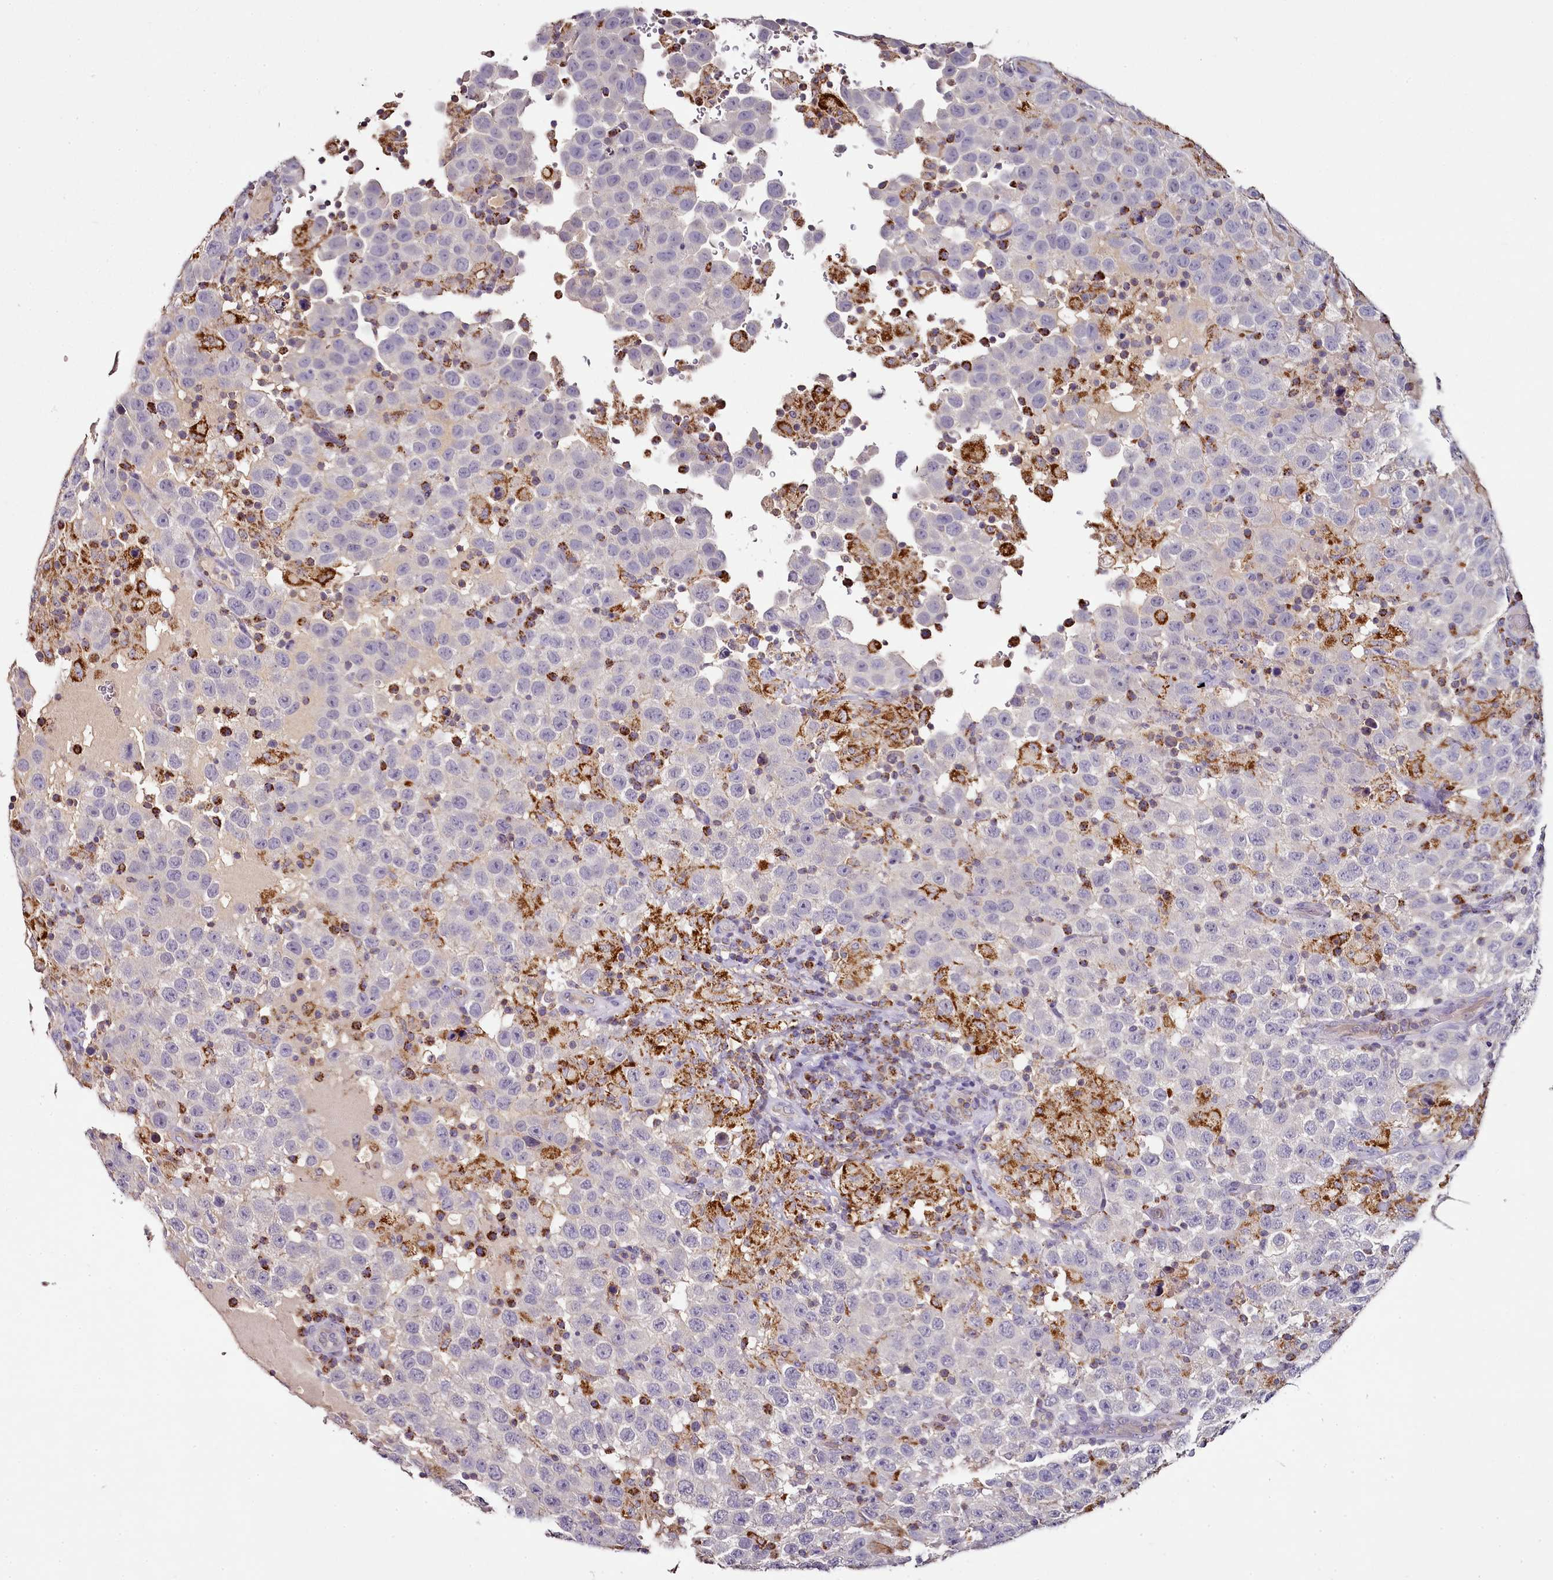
{"staining": {"intensity": "negative", "quantity": "none", "location": "none"}, "tissue": "testis cancer", "cell_type": "Tumor cells", "image_type": "cancer", "snomed": [{"axis": "morphology", "description": "Seminoma, NOS"}, {"axis": "topography", "description": "Testis"}], "caption": "Tumor cells show no significant positivity in testis seminoma.", "gene": "ACSS1", "patient": {"sex": "male", "age": 41}}